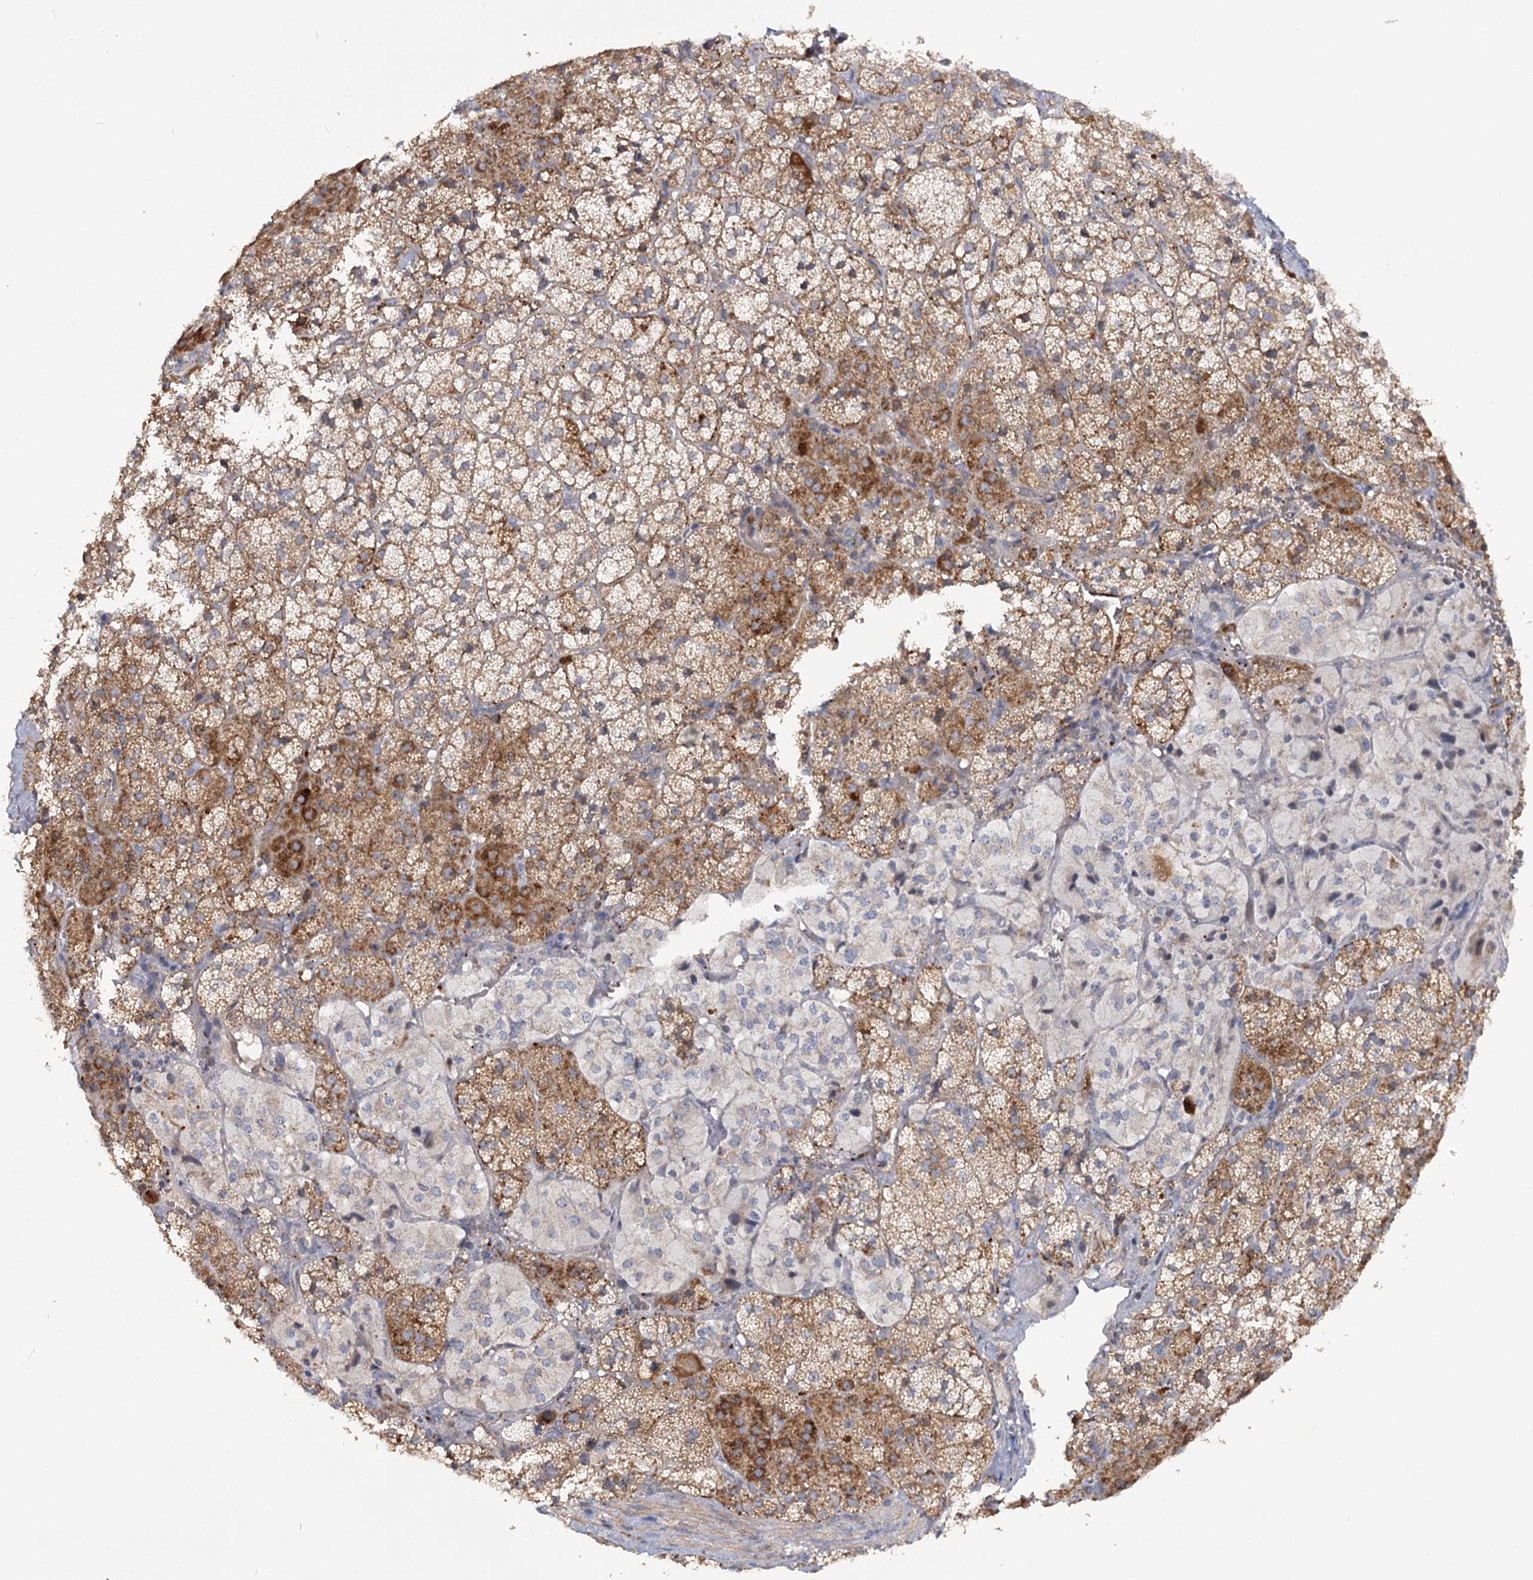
{"staining": {"intensity": "moderate", "quantity": "25%-75%", "location": "cytoplasmic/membranous"}, "tissue": "adrenal gland", "cell_type": "Glandular cells", "image_type": "normal", "snomed": [{"axis": "morphology", "description": "Normal tissue, NOS"}, {"axis": "topography", "description": "Adrenal gland"}], "caption": "An IHC image of benign tissue is shown. Protein staining in brown highlights moderate cytoplasmic/membranous positivity in adrenal gland within glandular cells. The staining was performed using DAB, with brown indicating positive protein expression. Nuclei are stained blue with hematoxylin.", "gene": "ANGPTL5", "patient": {"sex": "female", "age": 44}}